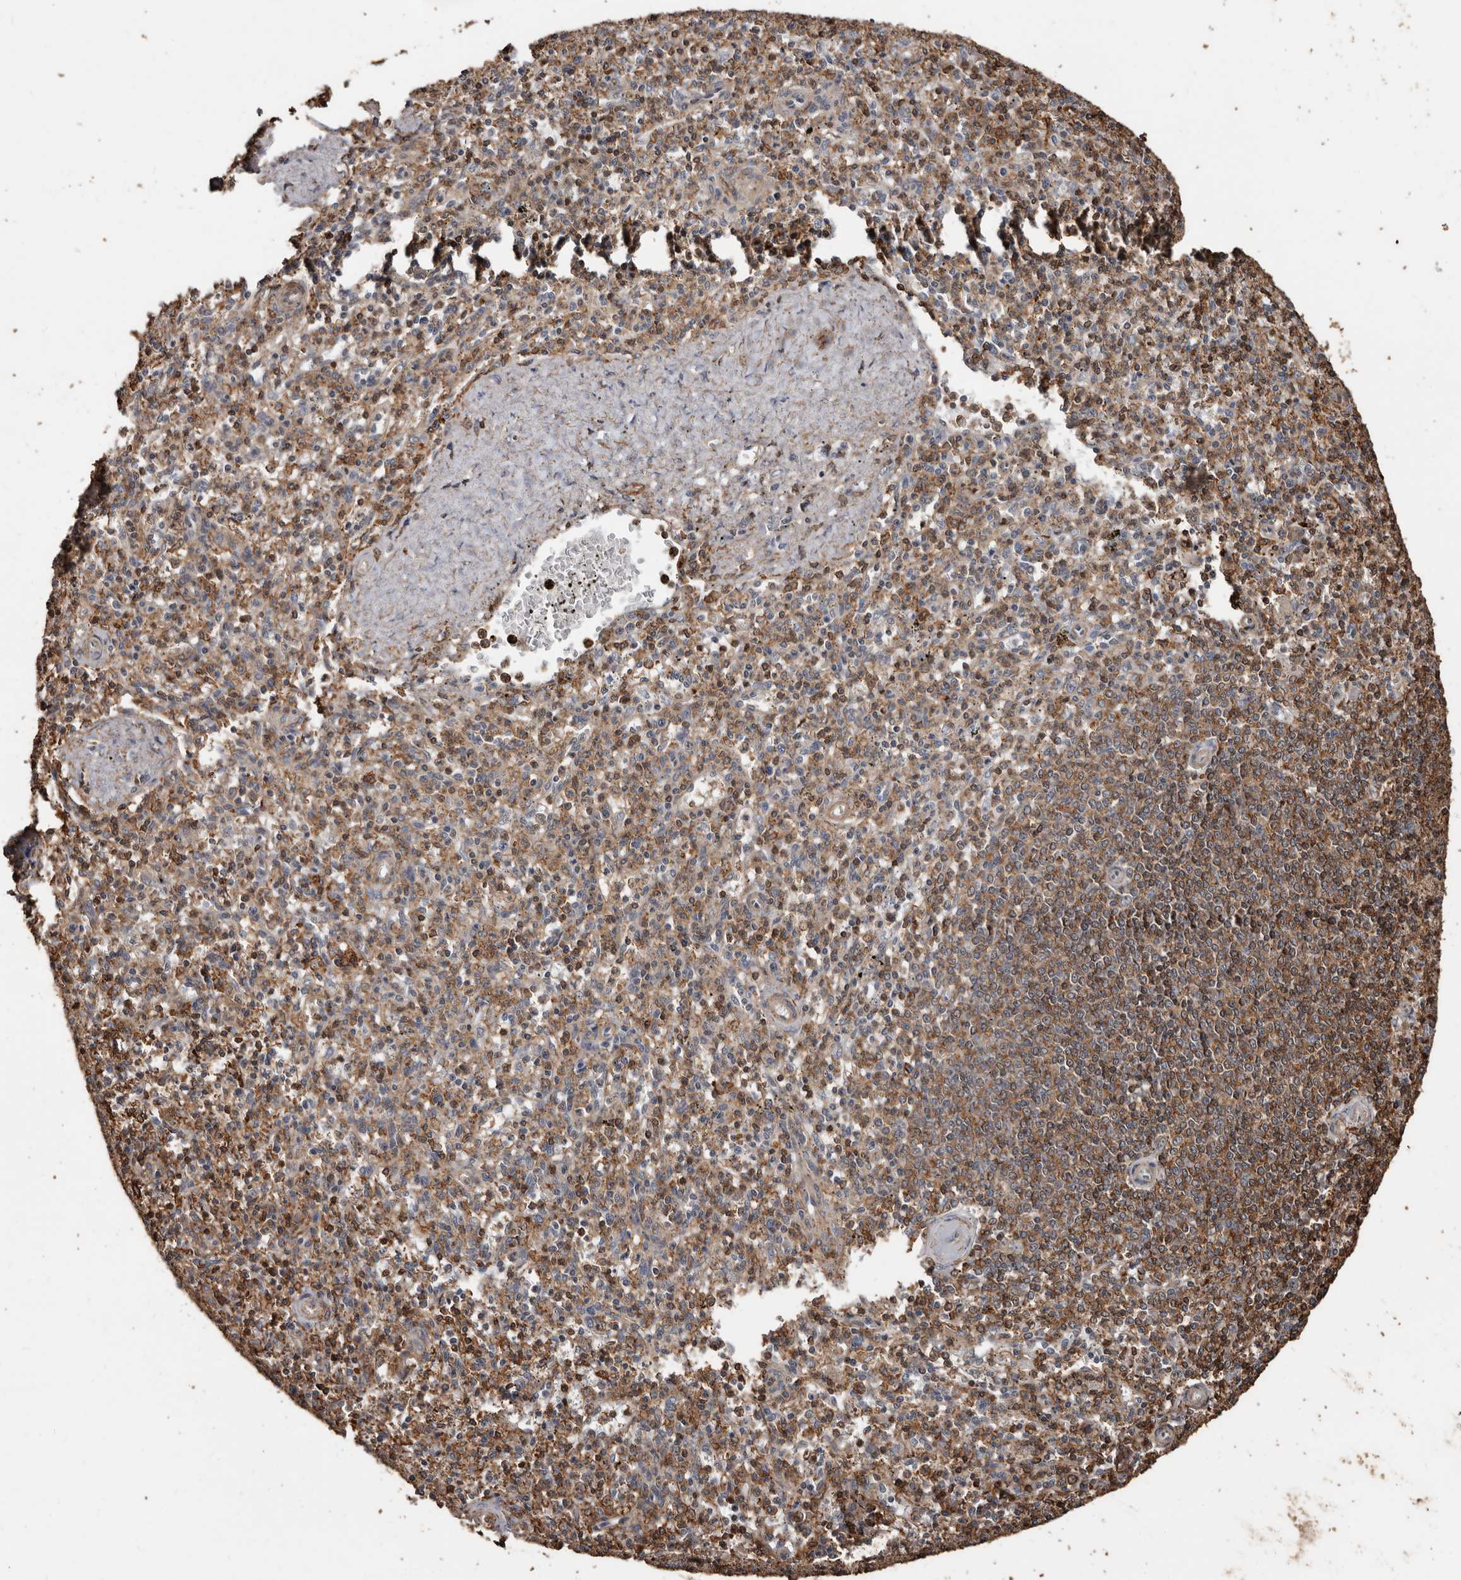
{"staining": {"intensity": "moderate", "quantity": ">75%", "location": "cytoplasmic/membranous"}, "tissue": "spleen", "cell_type": "Cells in red pulp", "image_type": "normal", "snomed": [{"axis": "morphology", "description": "Normal tissue, NOS"}, {"axis": "topography", "description": "Spleen"}], "caption": "An immunohistochemistry (IHC) photomicrograph of benign tissue is shown. Protein staining in brown shows moderate cytoplasmic/membranous positivity in spleen within cells in red pulp. The protein is shown in brown color, while the nuclei are stained blue.", "gene": "GSK3A", "patient": {"sex": "male", "age": 72}}